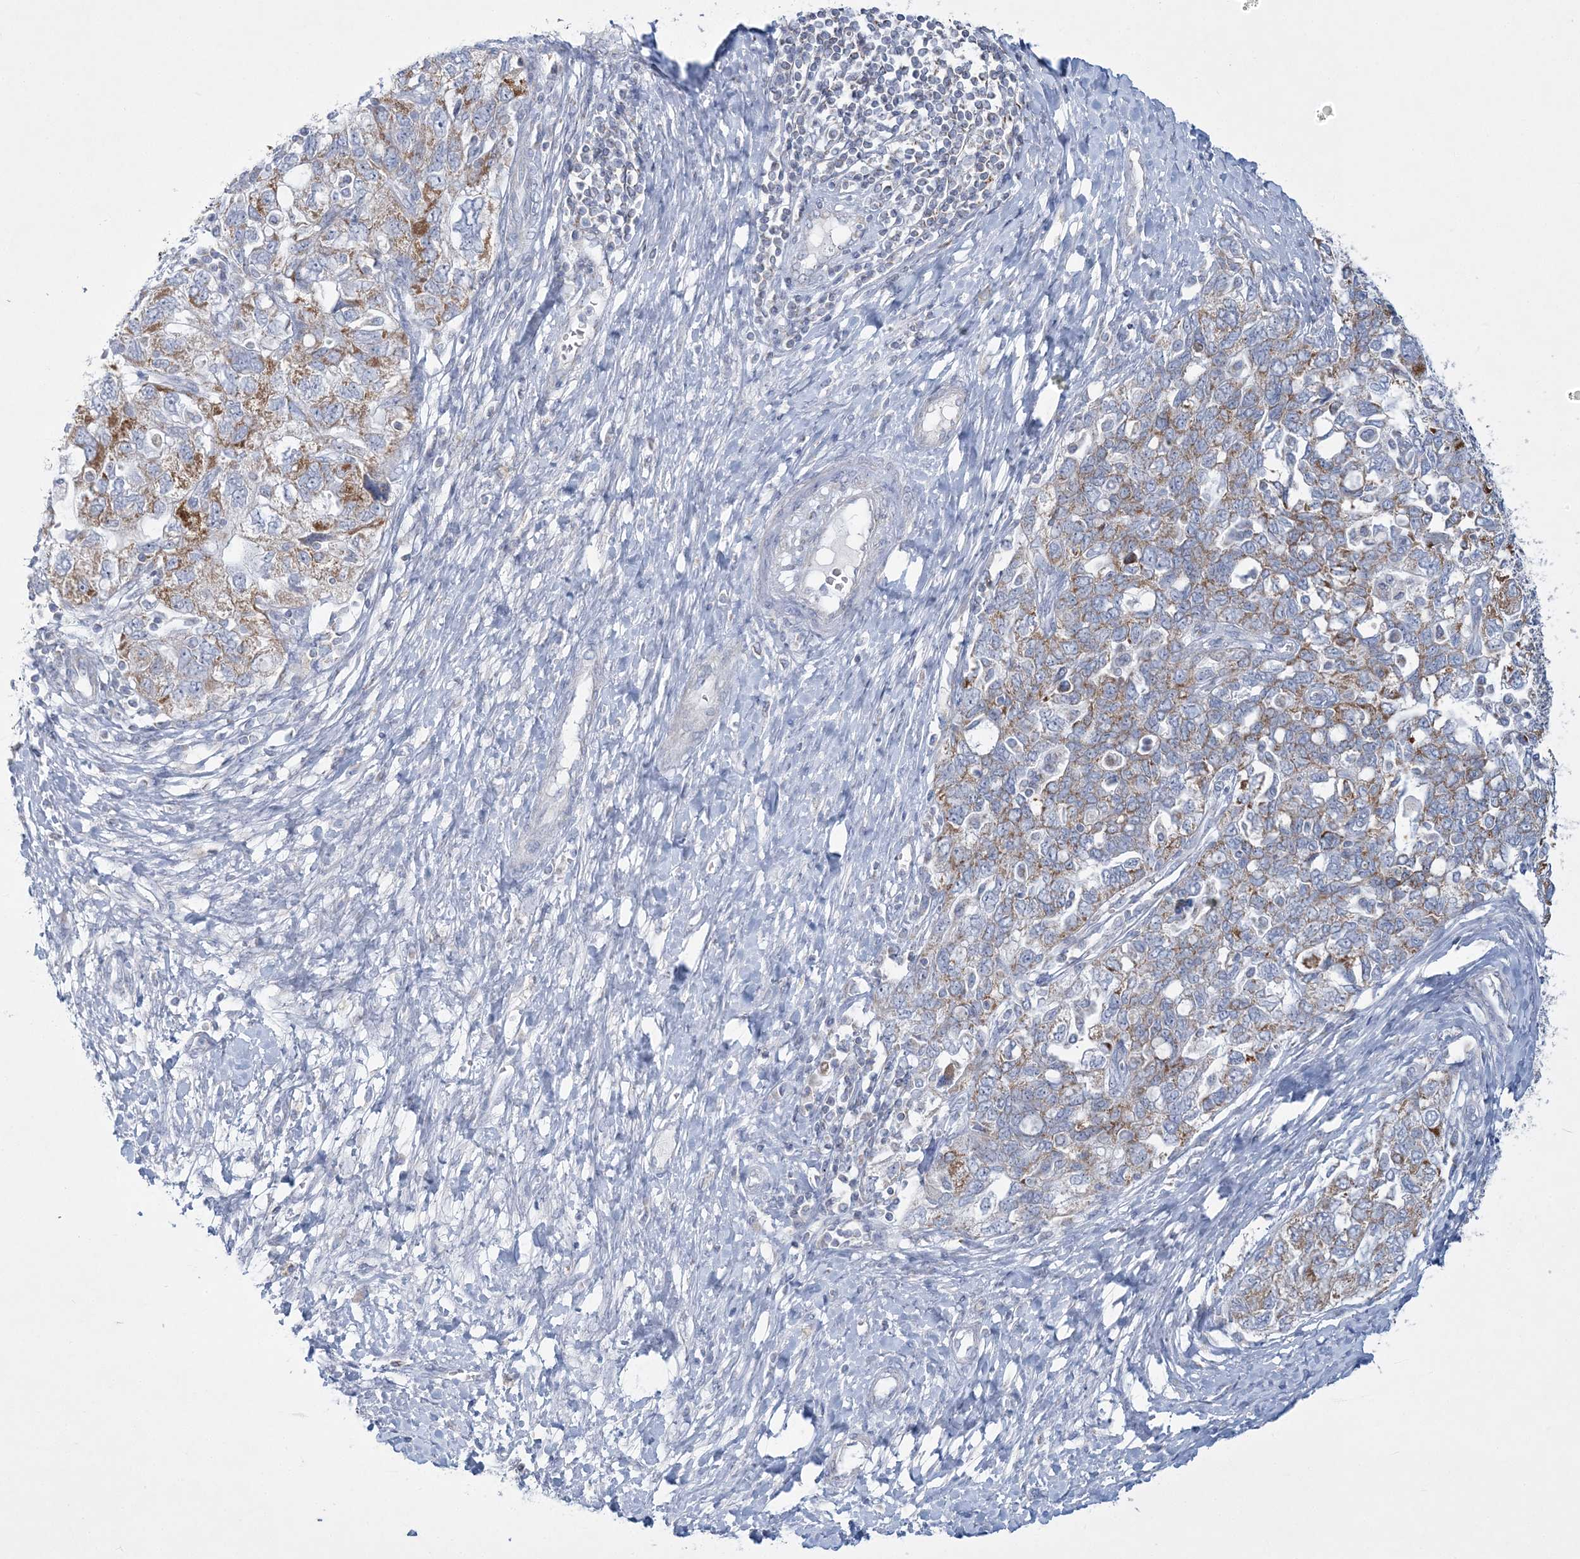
{"staining": {"intensity": "moderate", "quantity": "25%-75%", "location": "cytoplasmic/membranous"}, "tissue": "ovarian cancer", "cell_type": "Tumor cells", "image_type": "cancer", "snomed": [{"axis": "morphology", "description": "Carcinoma, NOS"}, {"axis": "morphology", "description": "Cystadenocarcinoma, serous, NOS"}, {"axis": "topography", "description": "Ovary"}], "caption": "Serous cystadenocarcinoma (ovarian) stained with a brown dye reveals moderate cytoplasmic/membranous positive expression in approximately 25%-75% of tumor cells.", "gene": "TBC1D7", "patient": {"sex": "female", "age": 69}}